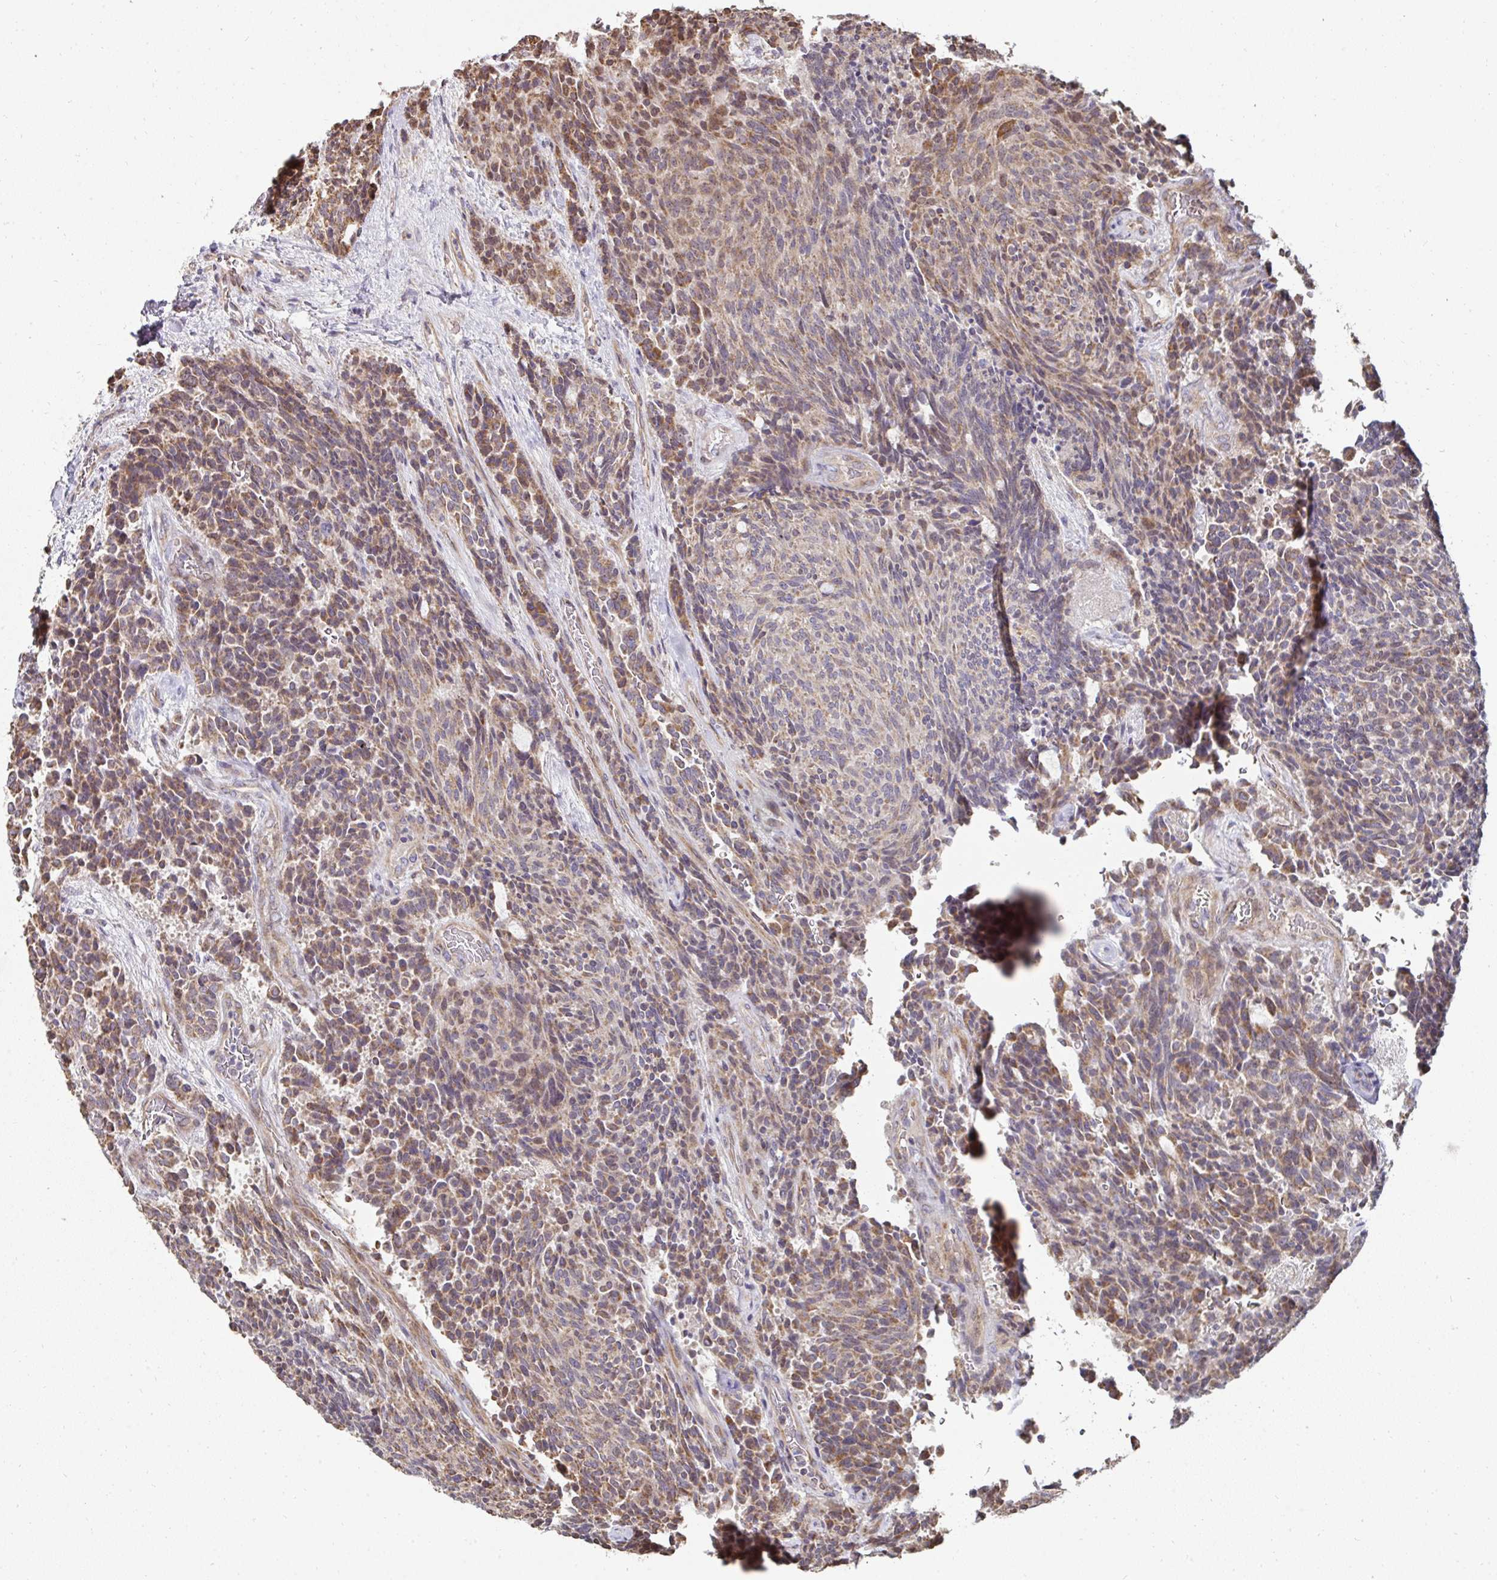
{"staining": {"intensity": "moderate", "quantity": ">75%", "location": "cytoplasmic/membranous"}, "tissue": "carcinoid", "cell_type": "Tumor cells", "image_type": "cancer", "snomed": [{"axis": "morphology", "description": "Carcinoid, malignant, NOS"}, {"axis": "topography", "description": "Pancreas"}], "caption": "Malignant carcinoid stained with DAB immunohistochemistry (IHC) demonstrates medium levels of moderate cytoplasmic/membranous positivity in approximately >75% of tumor cells.", "gene": "AGTPBP1", "patient": {"sex": "female", "age": 54}}